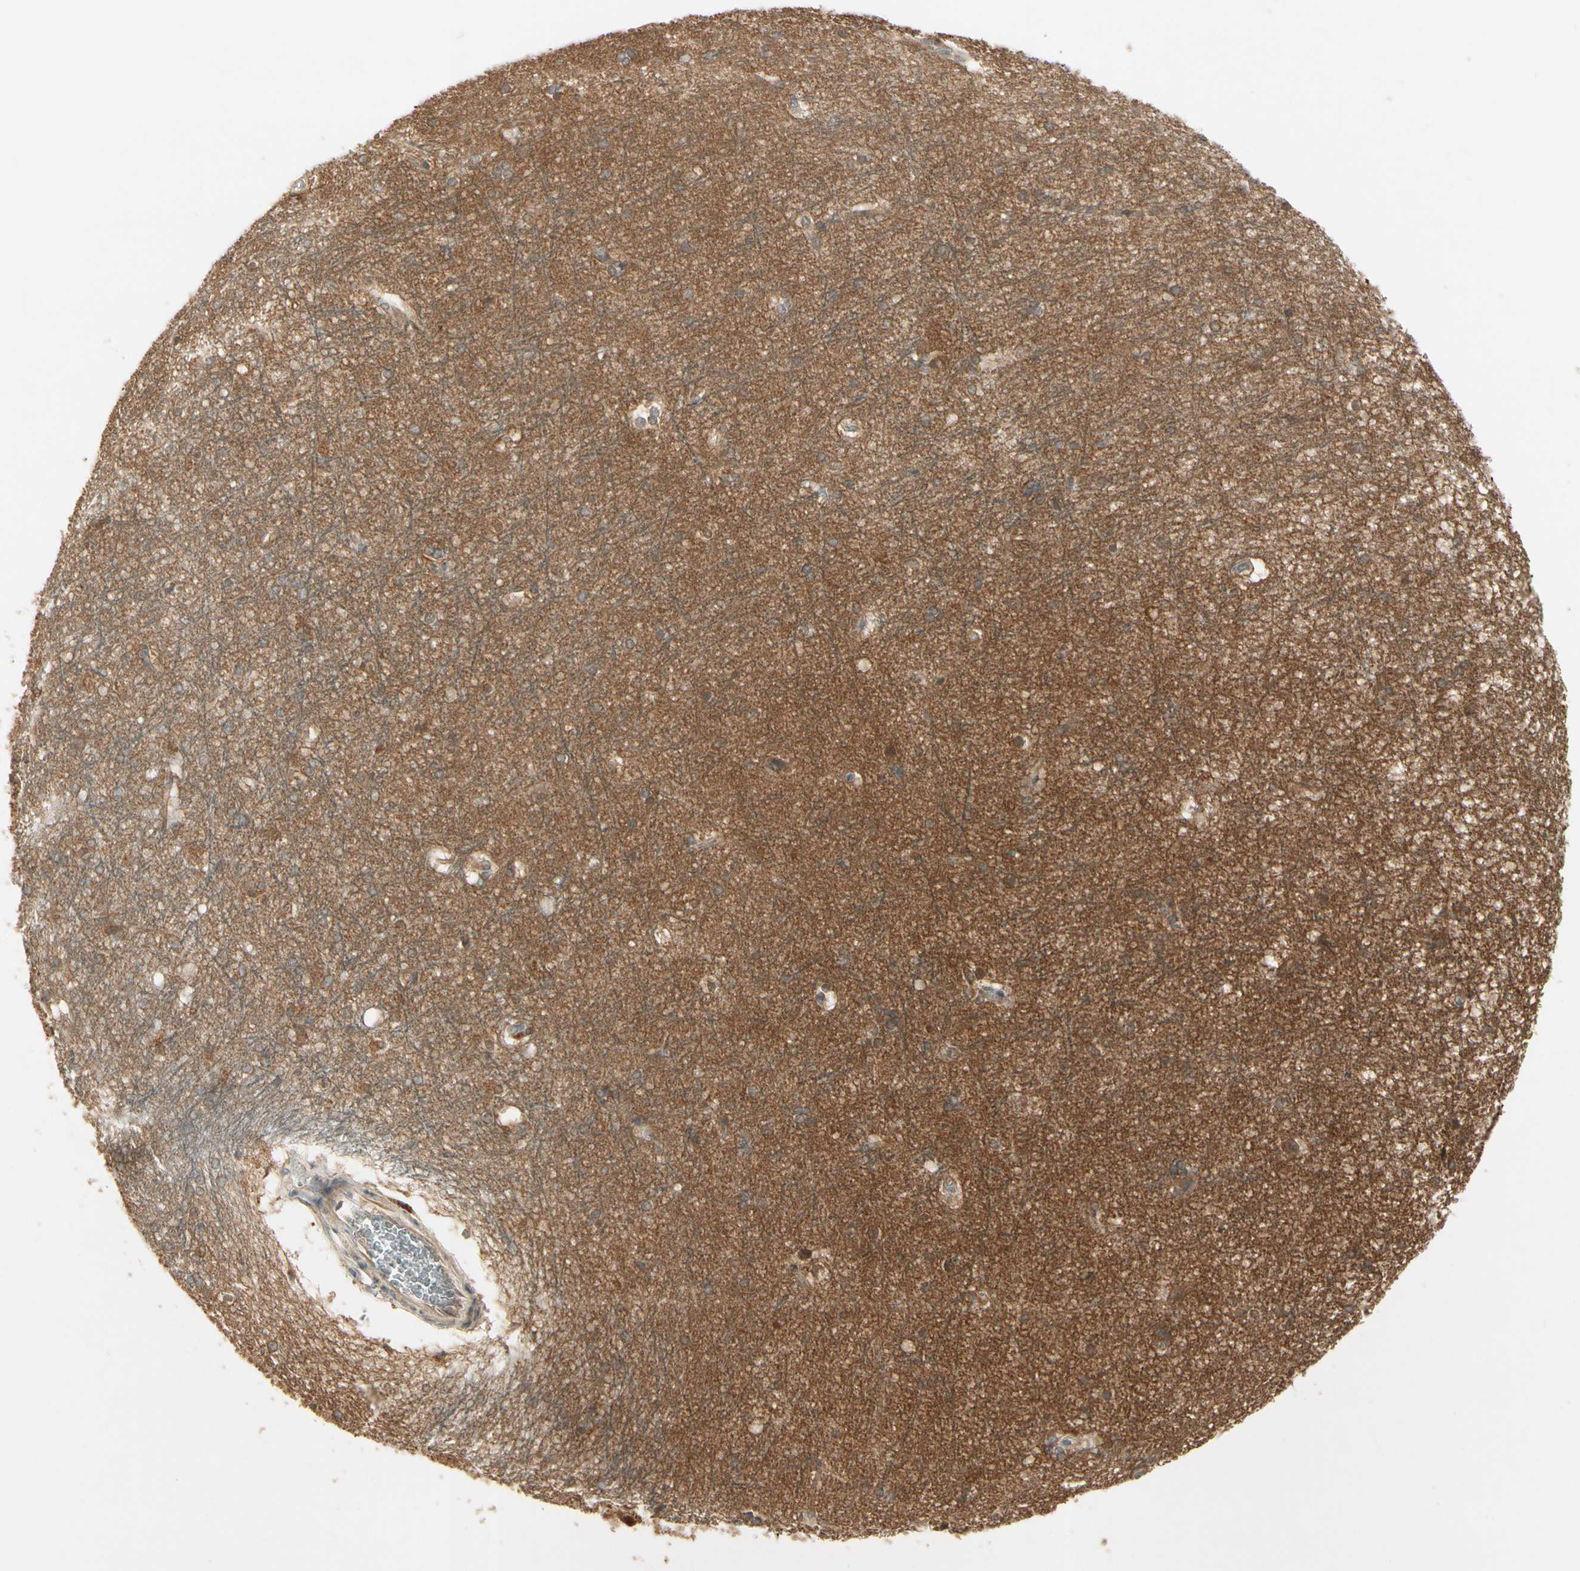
{"staining": {"intensity": "moderate", "quantity": "25%-75%", "location": "cytoplasmic/membranous"}, "tissue": "hippocampus", "cell_type": "Glial cells", "image_type": "normal", "snomed": [{"axis": "morphology", "description": "Normal tissue, NOS"}, {"axis": "topography", "description": "Hippocampus"}], "caption": "Brown immunohistochemical staining in unremarkable human hippocampus displays moderate cytoplasmic/membranous expression in about 25%-75% of glial cells. Immunohistochemistry stains the protein of interest in brown and the nuclei are stained blue.", "gene": "PPP3CB", "patient": {"sex": "female", "age": 19}}